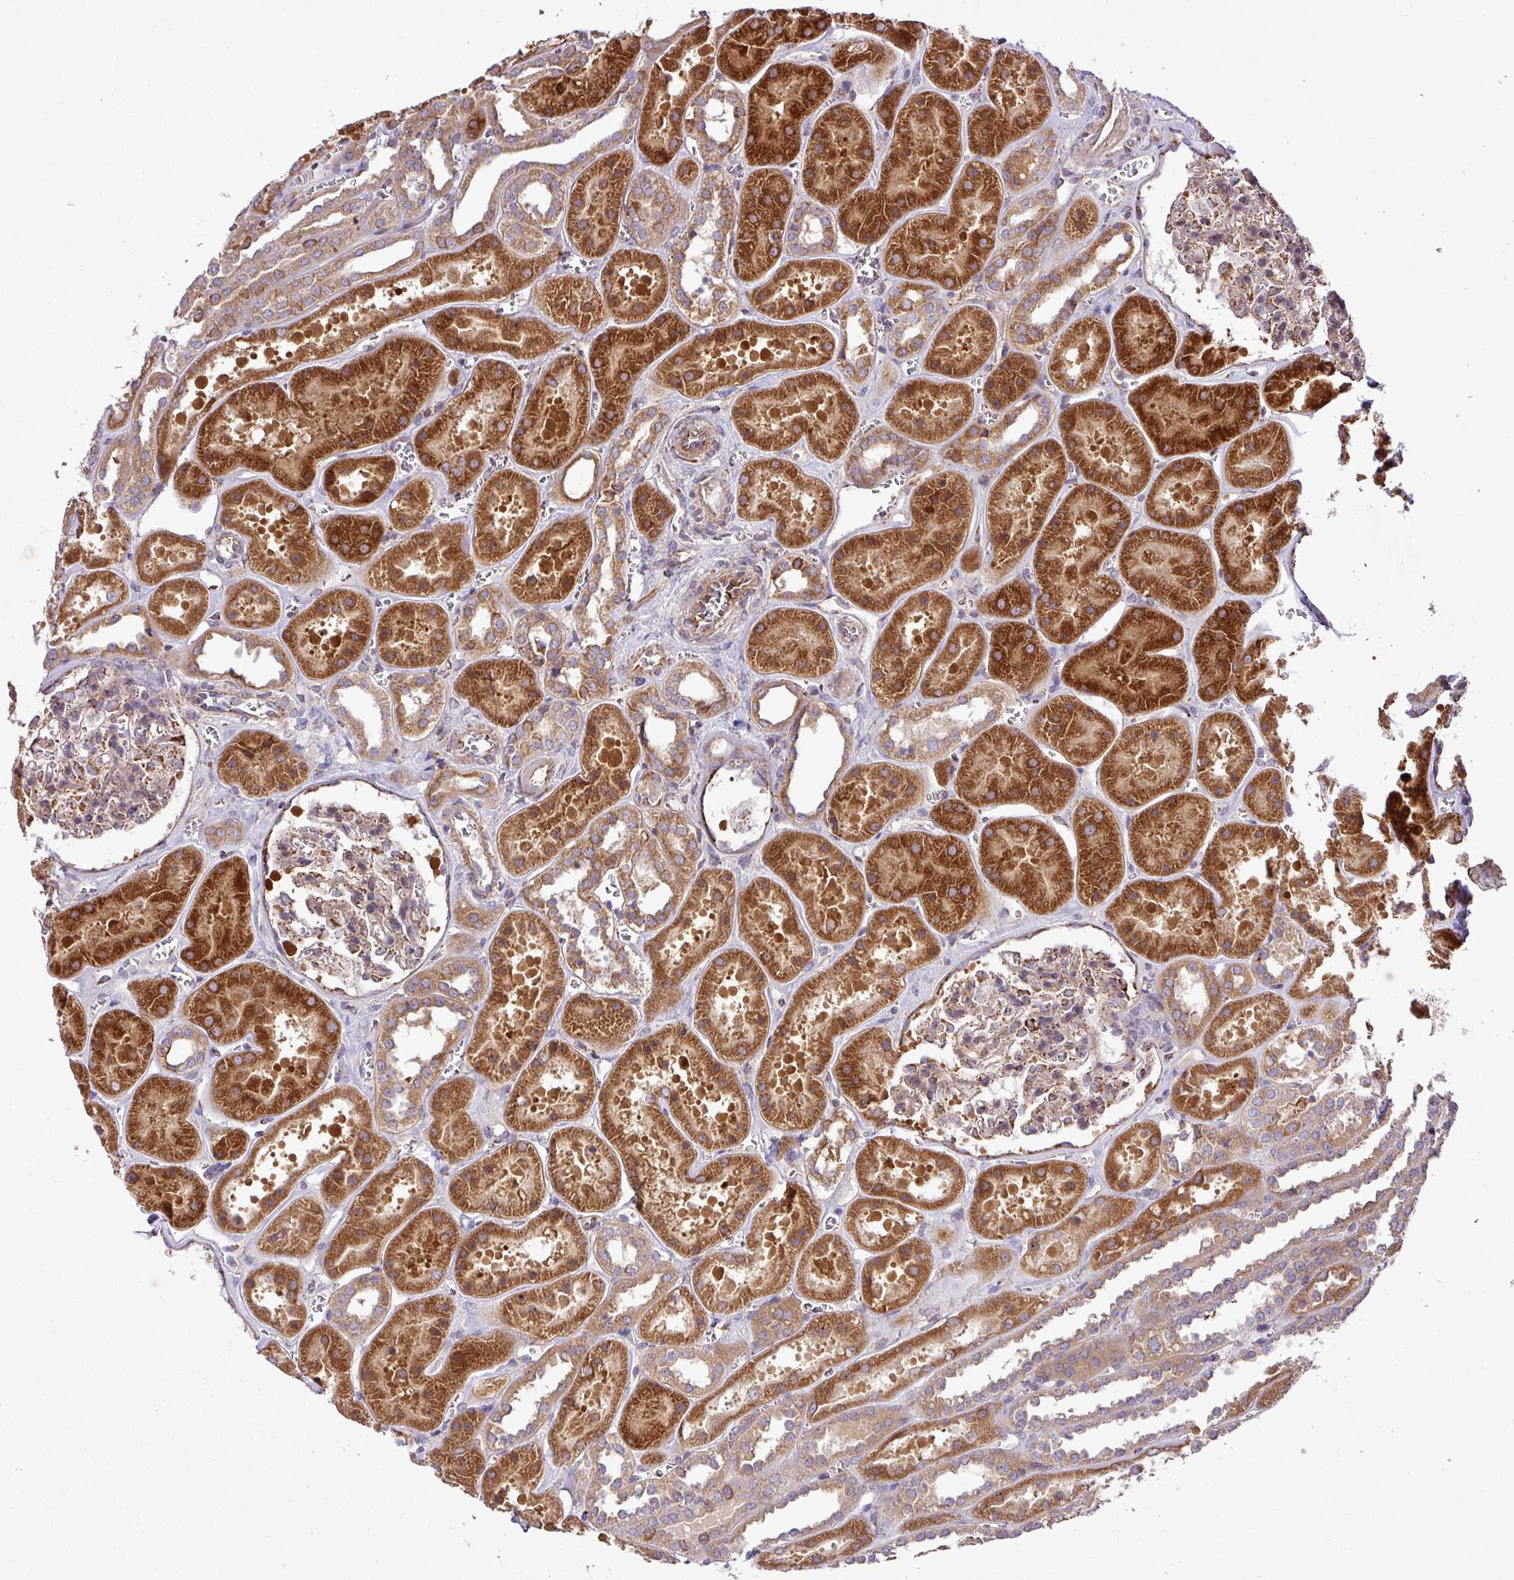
{"staining": {"intensity": "strong", "quantity": "<25%", "location": "cytoplasmic/membranous"}, "tissue": "kidney", "cell_type": "Cells in glomeruli", "image_type": "normal", "snomed": [{"axis": "morphology", "description": "Normal tissue, NOS"}, {"axis": "topography", "description": "Kidney"}], "caption": "Kidney was stained to show a protein in brown. There is medium levels of strong cytoplasmic/membranous positivity in approximately <25% of cells in glomeruli. The staining was performed using DAB, with brown indicating positive protein expression. Nuclei are stained blue with hematoxylin.", "gene": "ZNF569", "patient": {"sex": "female", "age": 41}}